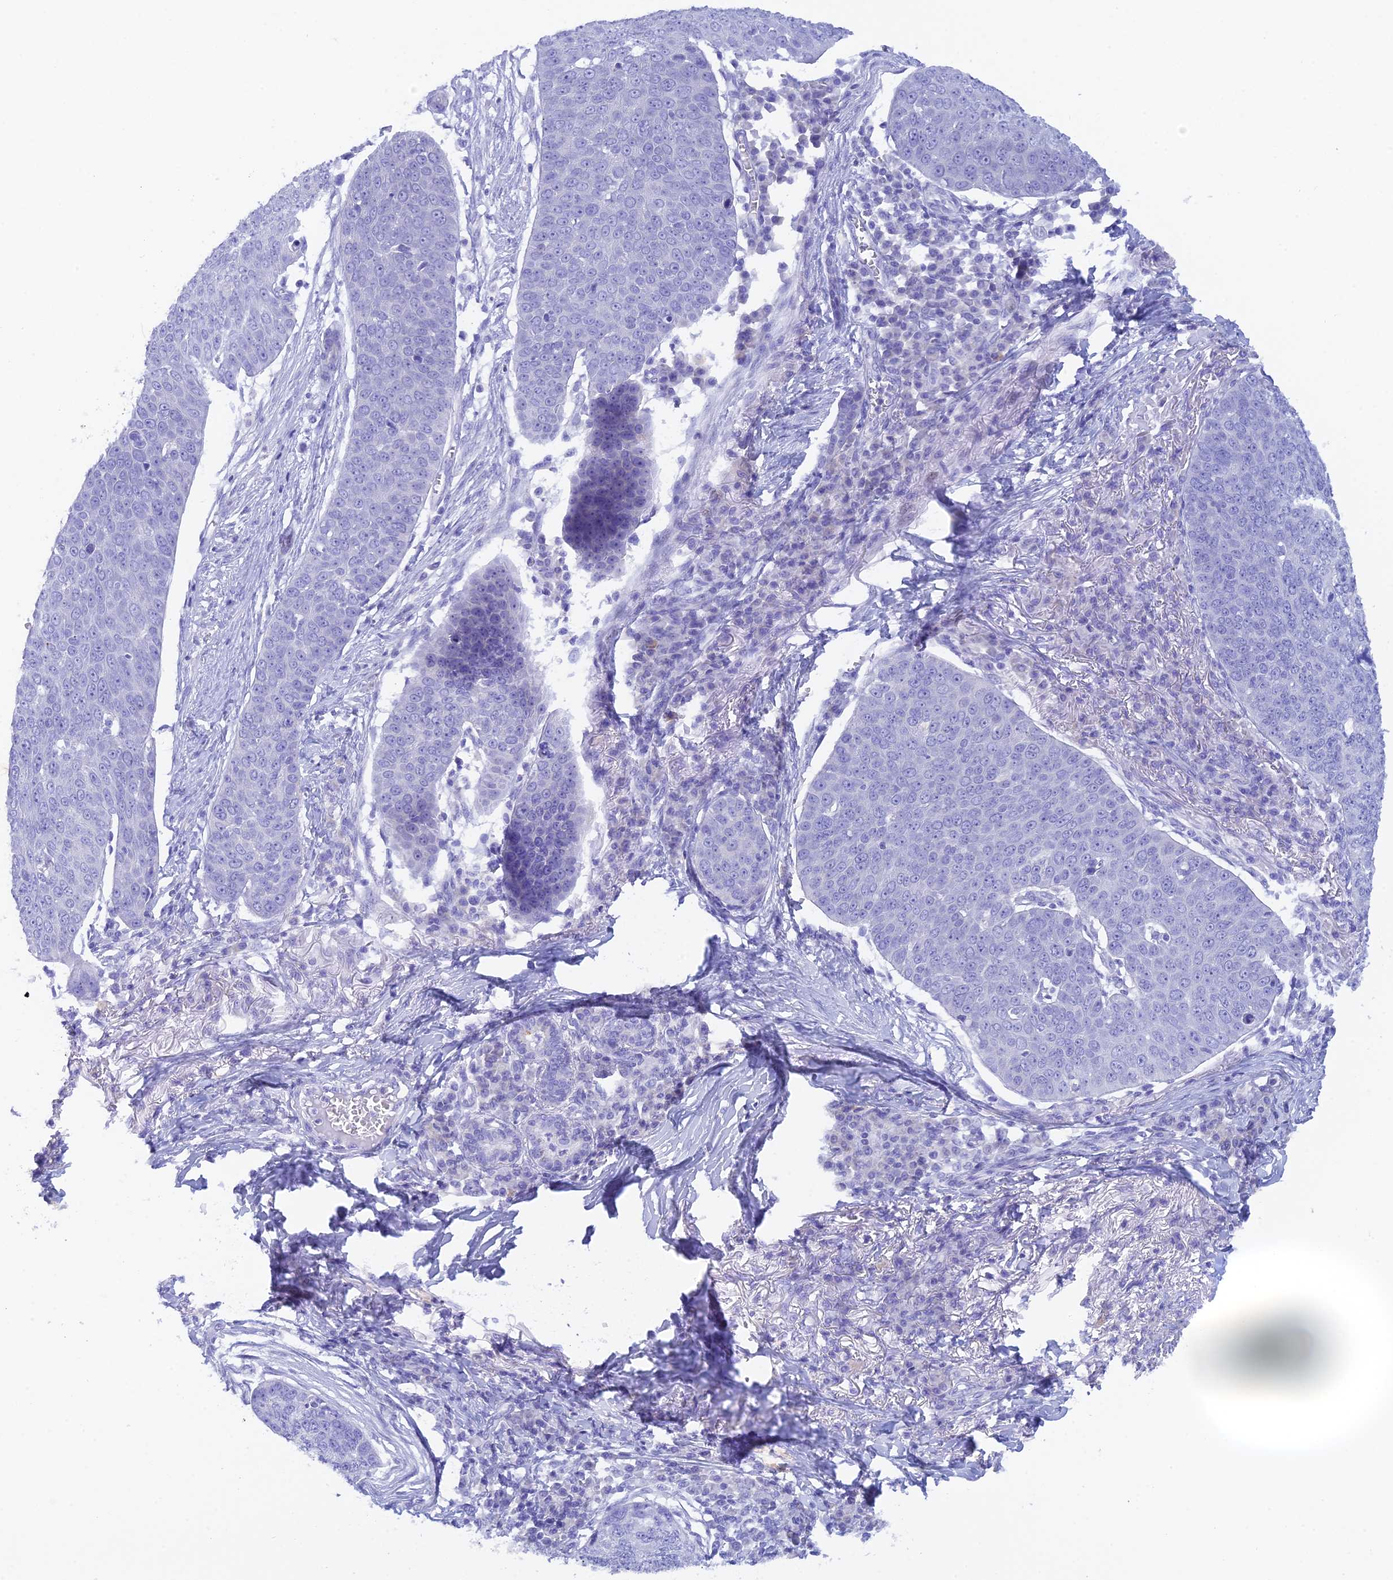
{"staining": {"intensity": "negative", "quantity": "none", "location": "none"}, "tissue": "skin cancer", "cell_type": "Tumor cells", "image_type": "cancer", "snomed": [{"axis": "morphology", "description": "Squamous cell carcinoma, NOS"}, {"axis": "topography", "description": "Skin"}], "caption": "Tumor cells are negative for brown protein staining in skin cancer.", "gene": "REG1A", "patient": {"sex": "male", "age": 71}}